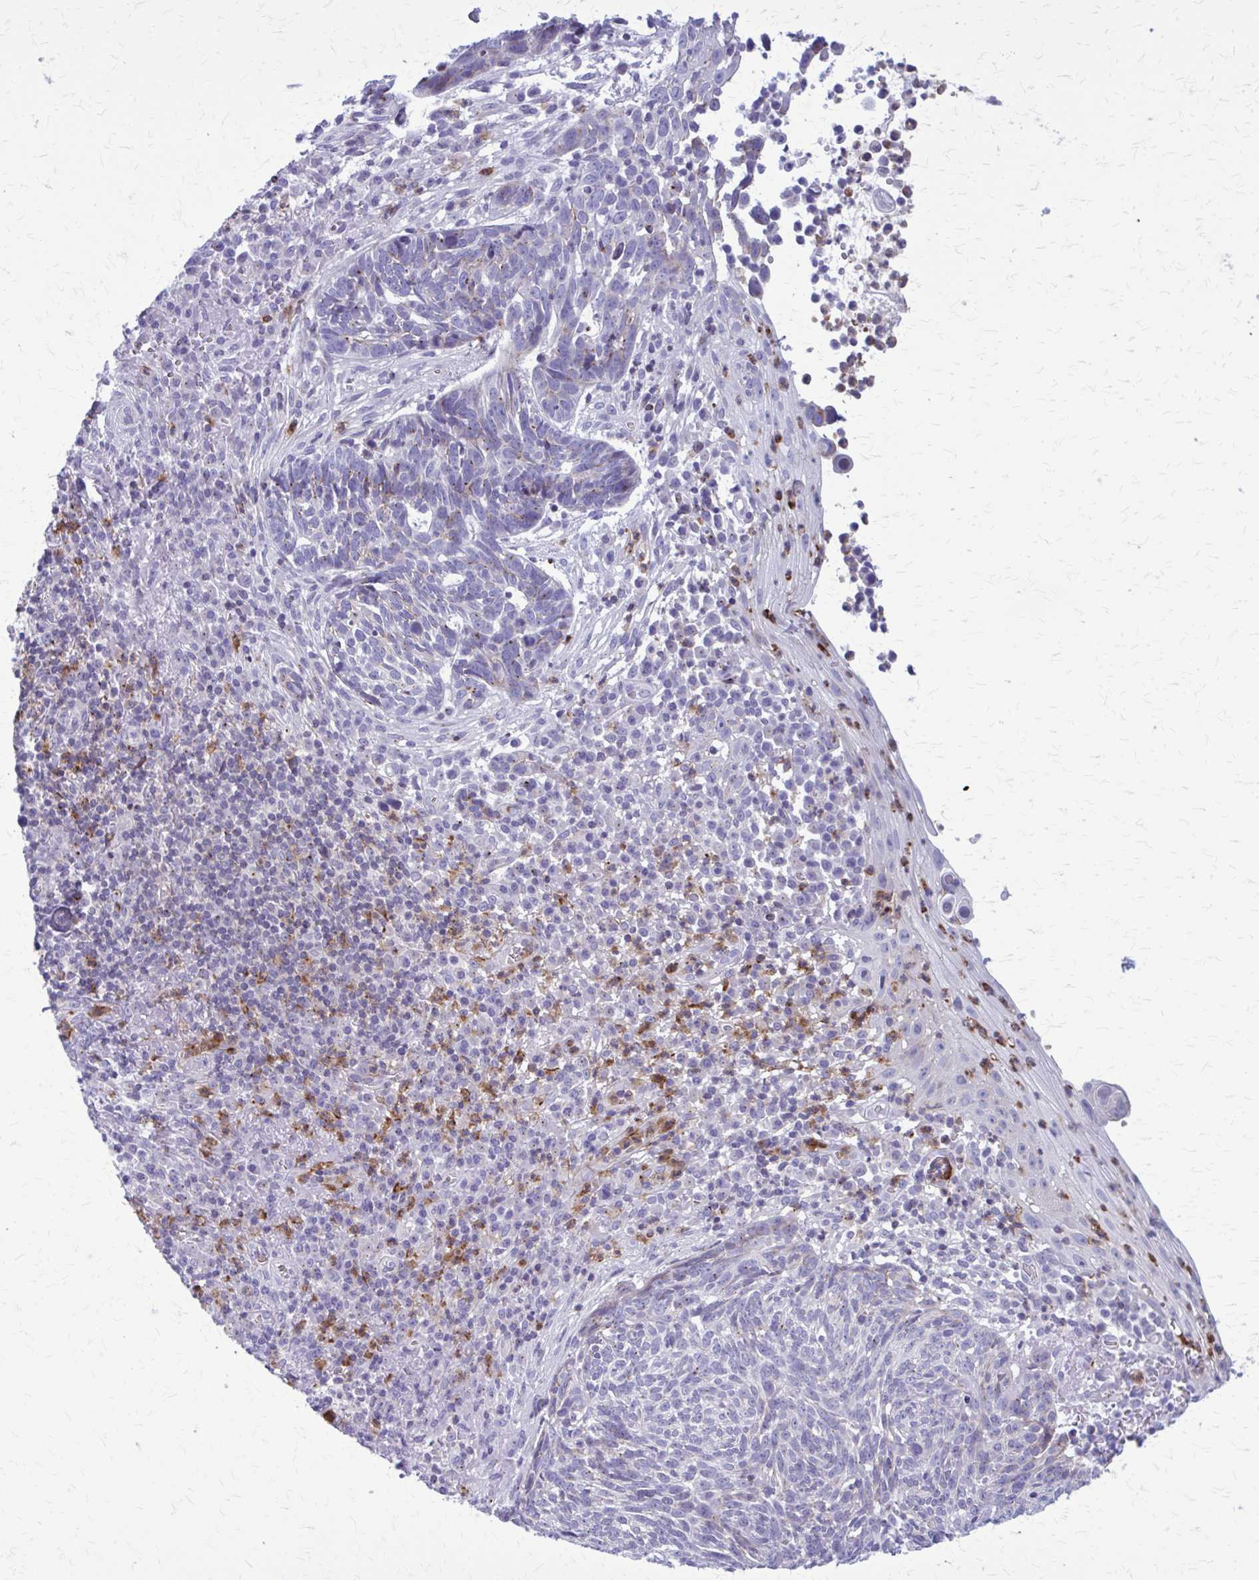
{"staining": {"intensity": "negative", "quantity": "none", "location": "none"}, "tissue": "skin cancer", "cell_type": "Tumor cells", "image_type": "cancer", "snomed": [{"axis": "morphology", "description": "Basal cell carcinoma"}, {"axis": "topography", "description": "Skin"}, {"axis": "topography", "description": "Skin of face"}], "caption": "High power microscopy image of an immunohistochemistry image of skin cancer (basal cell carcinoma), revealing no significant expression in tumor cells.", "gene": "PEDS1", "patient": {"sex": "female", "age": 95}}